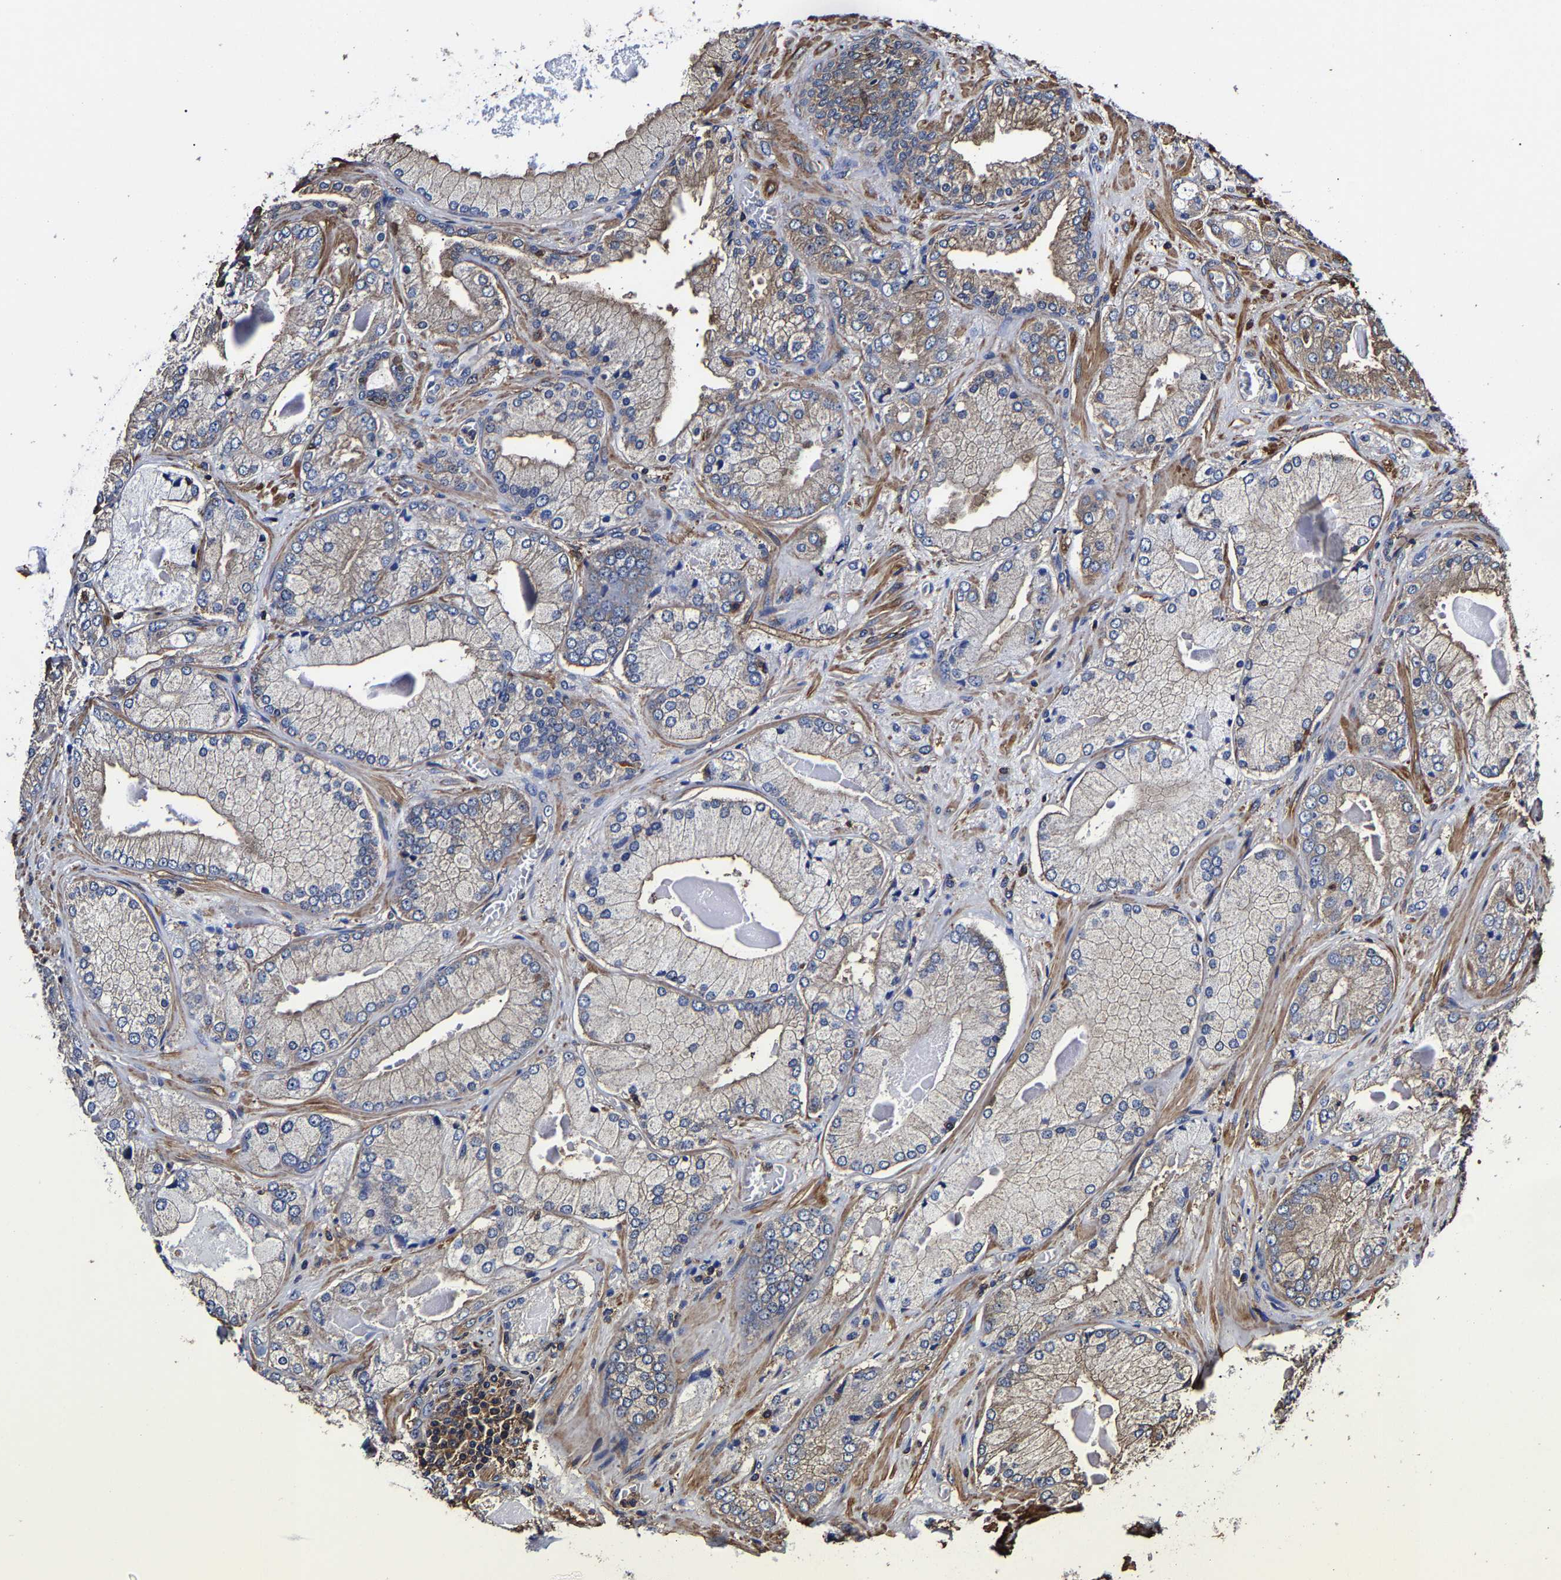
{"staining": {"intensity": "weak", "quantity": "25%-75%", "location": "cytoplasmic/membranous"}, "tissue": "prostate cancer", "cell_type": "Tumor cells", "image_type": "cancer", "snomed": [{"axis": "morphology", "description": "Adenocarcinoma, Low grade"}, {"axis": "topography", "description": "Prostate"}], "caption": "There is low levels of weak cytoplasmic/membranous staining in tumor cells of prostate cancer, as demonstrated by immunohistochemical staining (brown color).", "gene": "SSH3", "patient": {"sex": "male", "age": 65}}